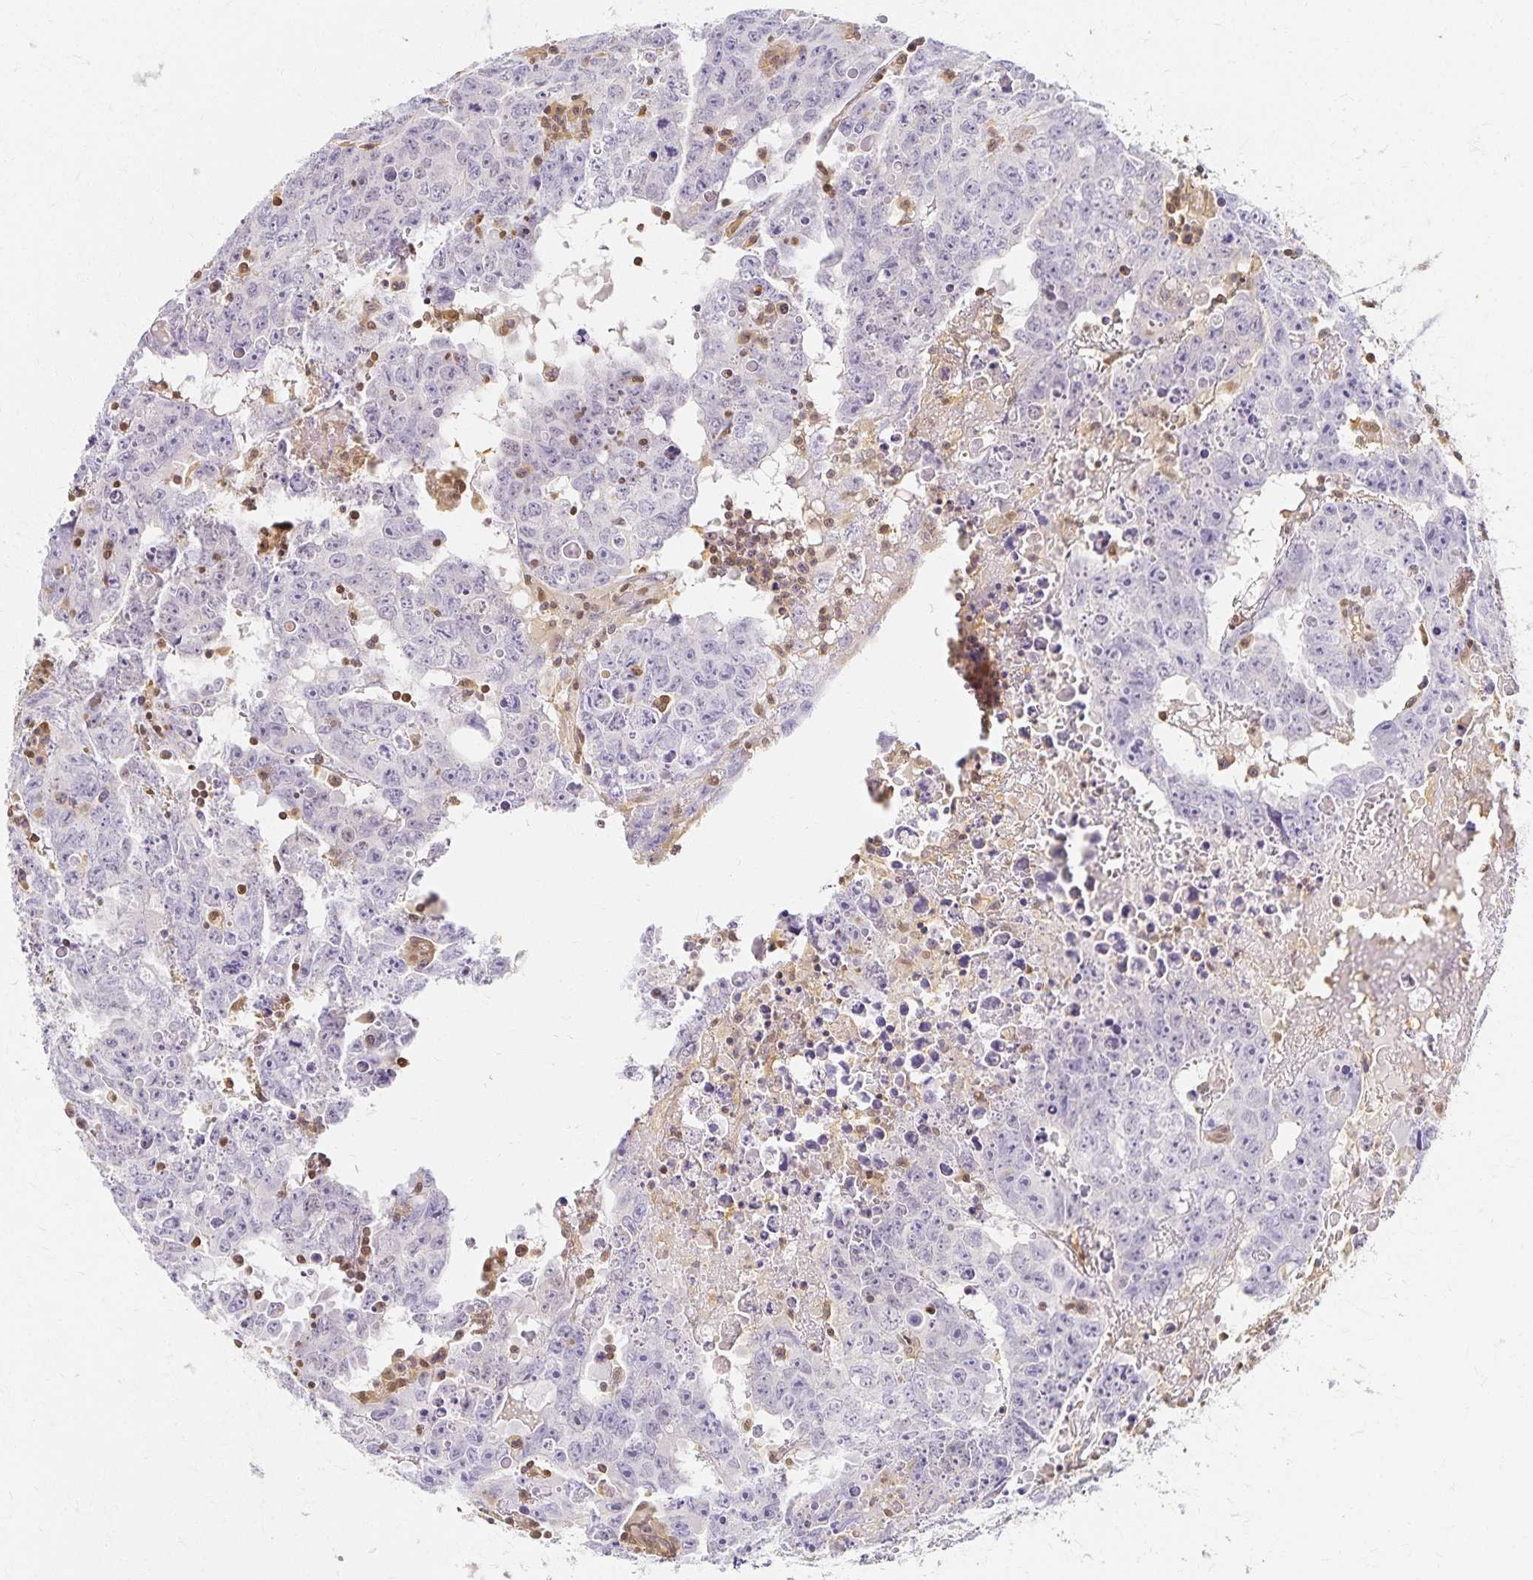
{"staining": {"intensity": "negative", "quantity": "none", "location": "none"}, "tissue": "testis cancer", "cell_type": "Tumor cells", "image_type": "cancer", "snomed": [{"axis": "morphology", "description": "Carcinoma, Embryonal, NOS"}, {"axis": "topography", "description": "Testis"}], "caption": "The micrograph displays no staining of tumor cells in testis cancer. (DAB immunohistochemistry with hematoxylin counter stain).", "gene": "AZGP1", "patient": {"sex": "male", "age": 22}}